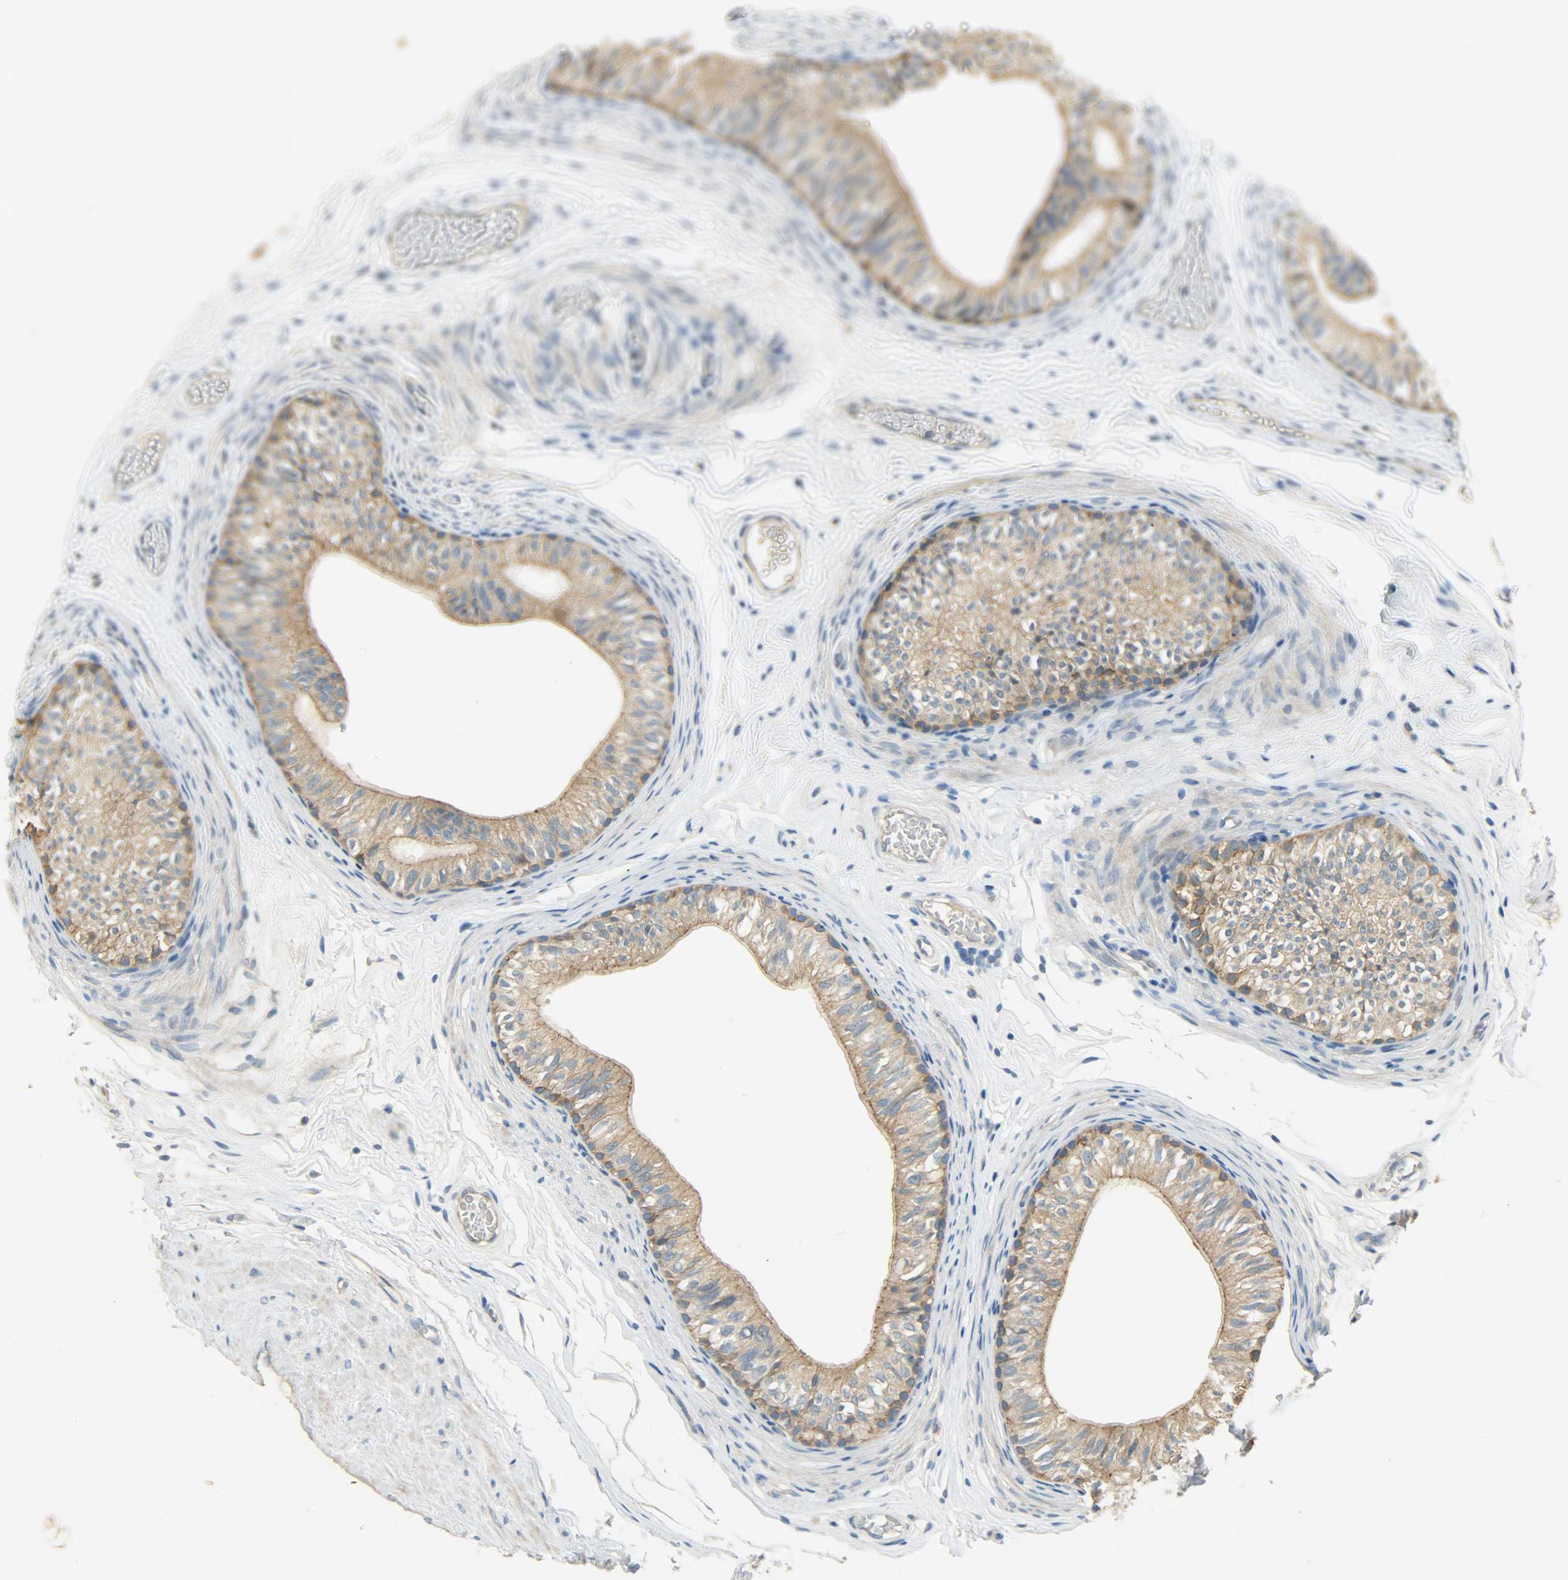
{"staining": {"intensity": "strong", "quantity": ">75%", "location": "cytoplasmic/membranous"}, "tissue": "epididymis", "cell_type": "Glandular cells", "image_type": "normal", "snomed": [{"axis": "morphology", "description": "Normal tissue, NOS"}, {"axis": "topography", "description": "Testis"}, {"axis": "topography", "description": "Epididymis"}], "caption": "Unremarkable epididymis was stained to show a protein in brown. There is high levels of strong cytoplasmic/membranous staining in approximately >75% of glandular cells.", "gene": "DSG2", "patient": {"sex": "male", "age": 36}}